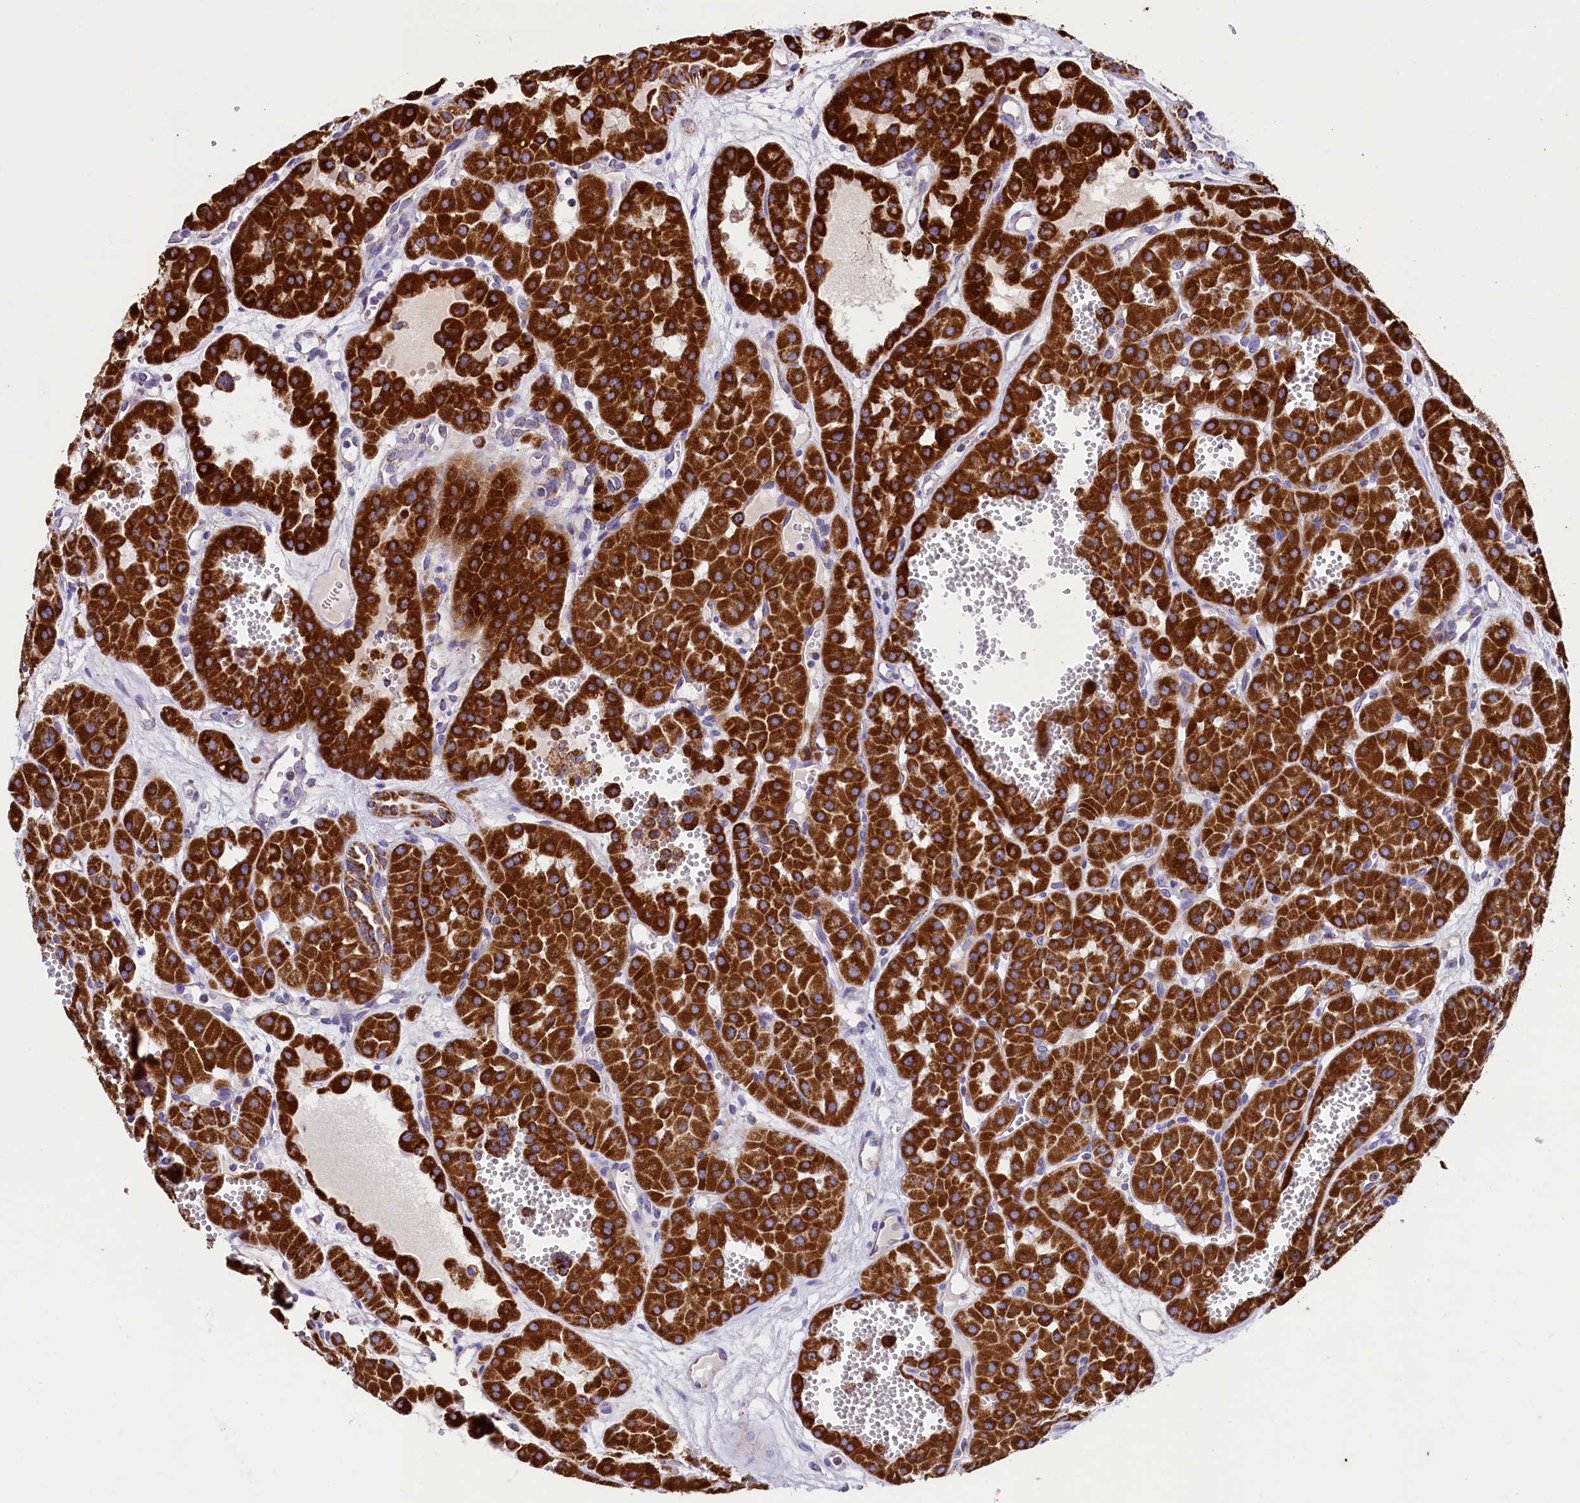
{"staining": {"intensity": "strong", "quantity": ">75%", "location": "cytoplasmic/membranous"}, "tissue": "renal cancer", "cell_type": "Tumor cells", "image_type": "cancer", "snomed": [{"axis": "morphology", "description": "Carcinoma, NOS"}, {"axis": "topography", "description": "Kidney"}], "caption": "About >75% of tumor cells in human renal carcinoma demonstrate strong cytoplasmic/membranous protein staining as visualized by brown immunohistochemical staining.", "gene": "IDH3A", "patient": {"sex": "female", "age": 75}}